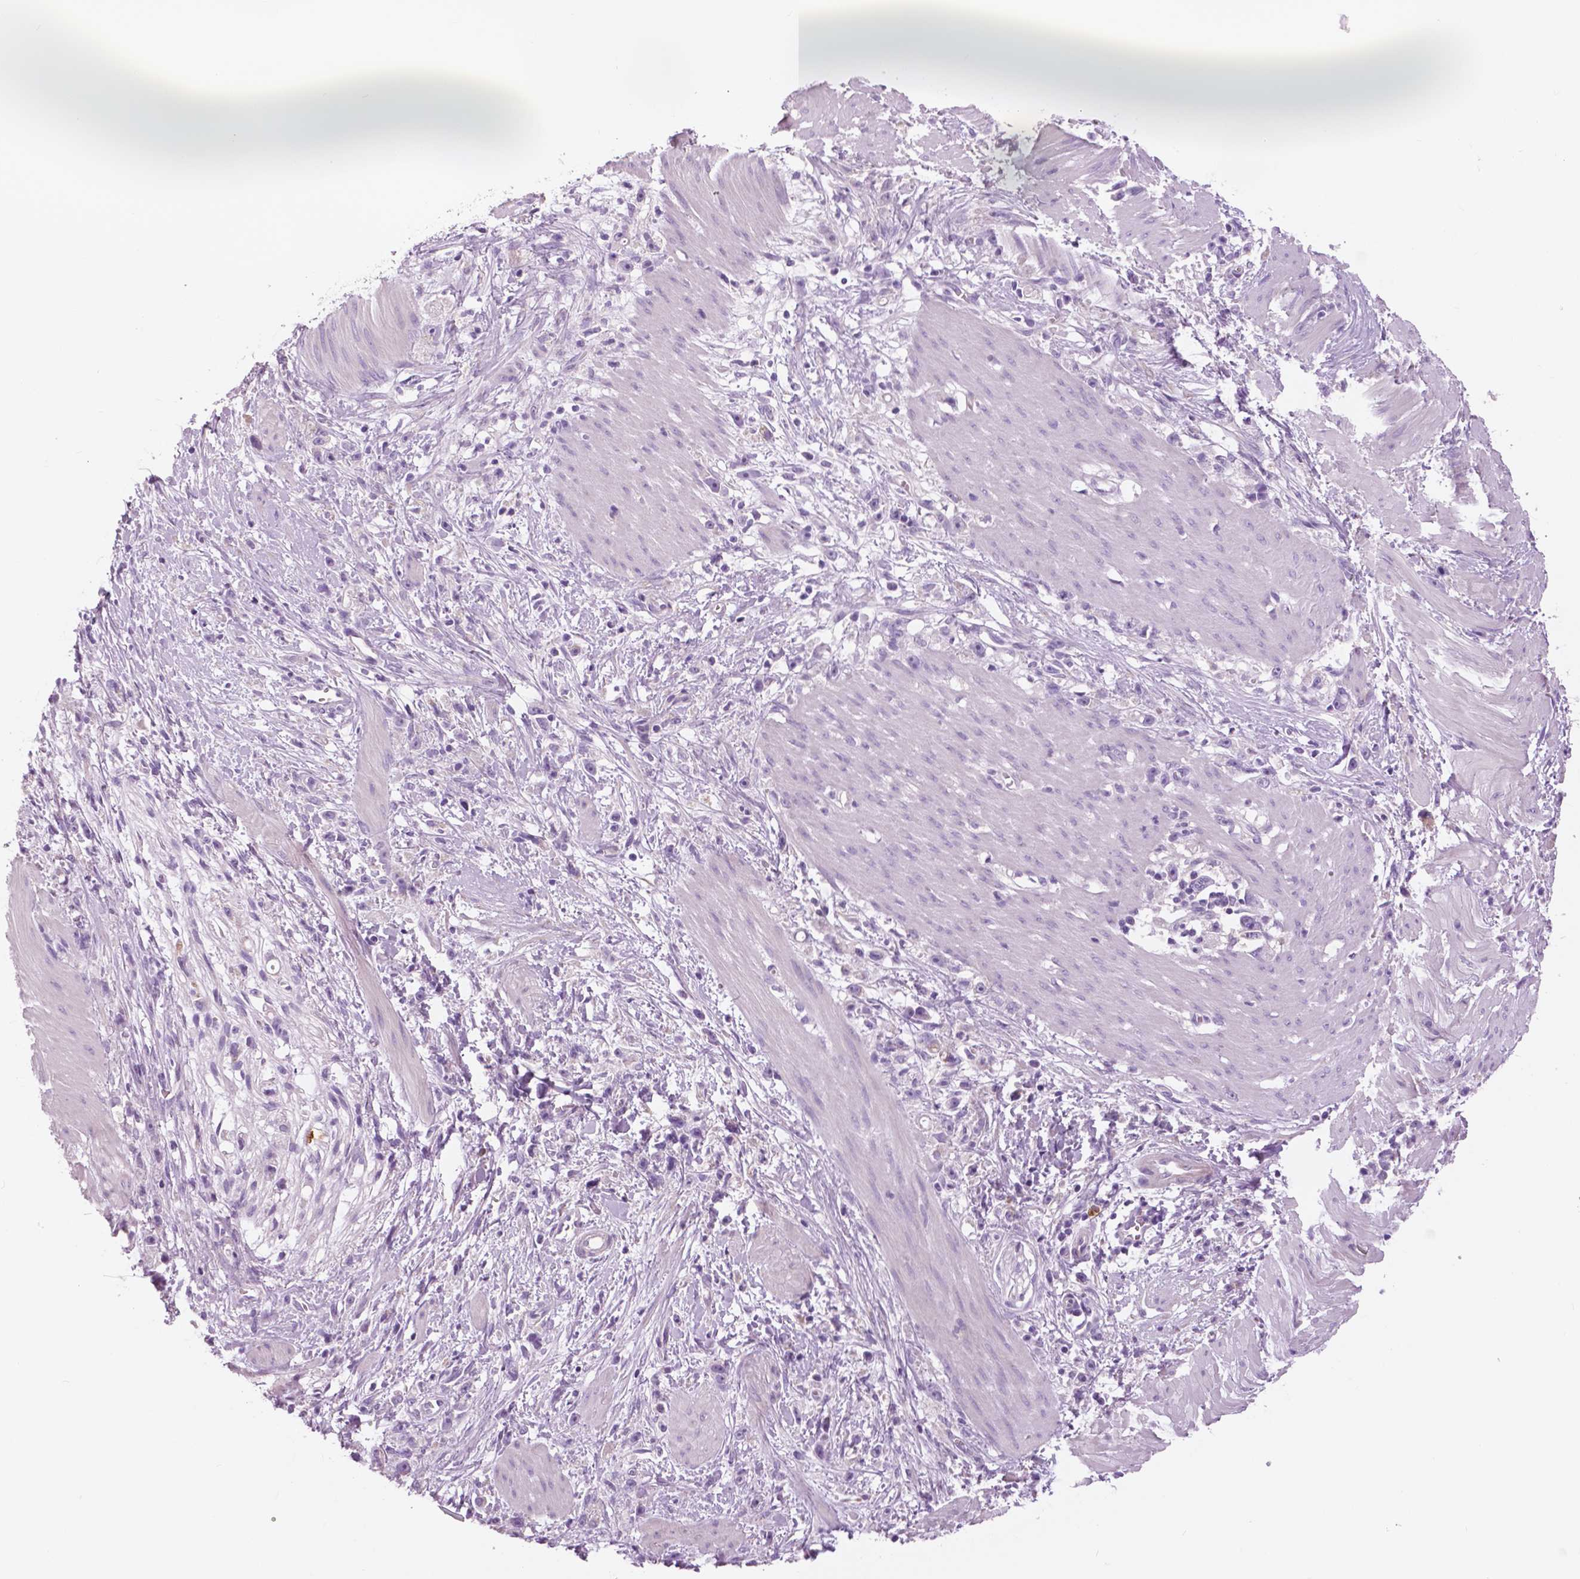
{"staining": {"intensity": "negative", "quantity": "none", "location": "none"}, "tissue": "stomach cancer", "cell_type": "Tumor cells", "image_type": "cancer", "snomed": [{"axis": "morphology", "description": "Adenocarcinoma, NOS"}, {"axis": "topography", "description": "Stomach"}], "caption": "This is a histopathology image of immunohistochemistry staining of adenocarcinoma (stomach), which shows no expression in tumor cells.", "gene": "SERPINI1", "patient": {"sex": "female", "age": 59}}